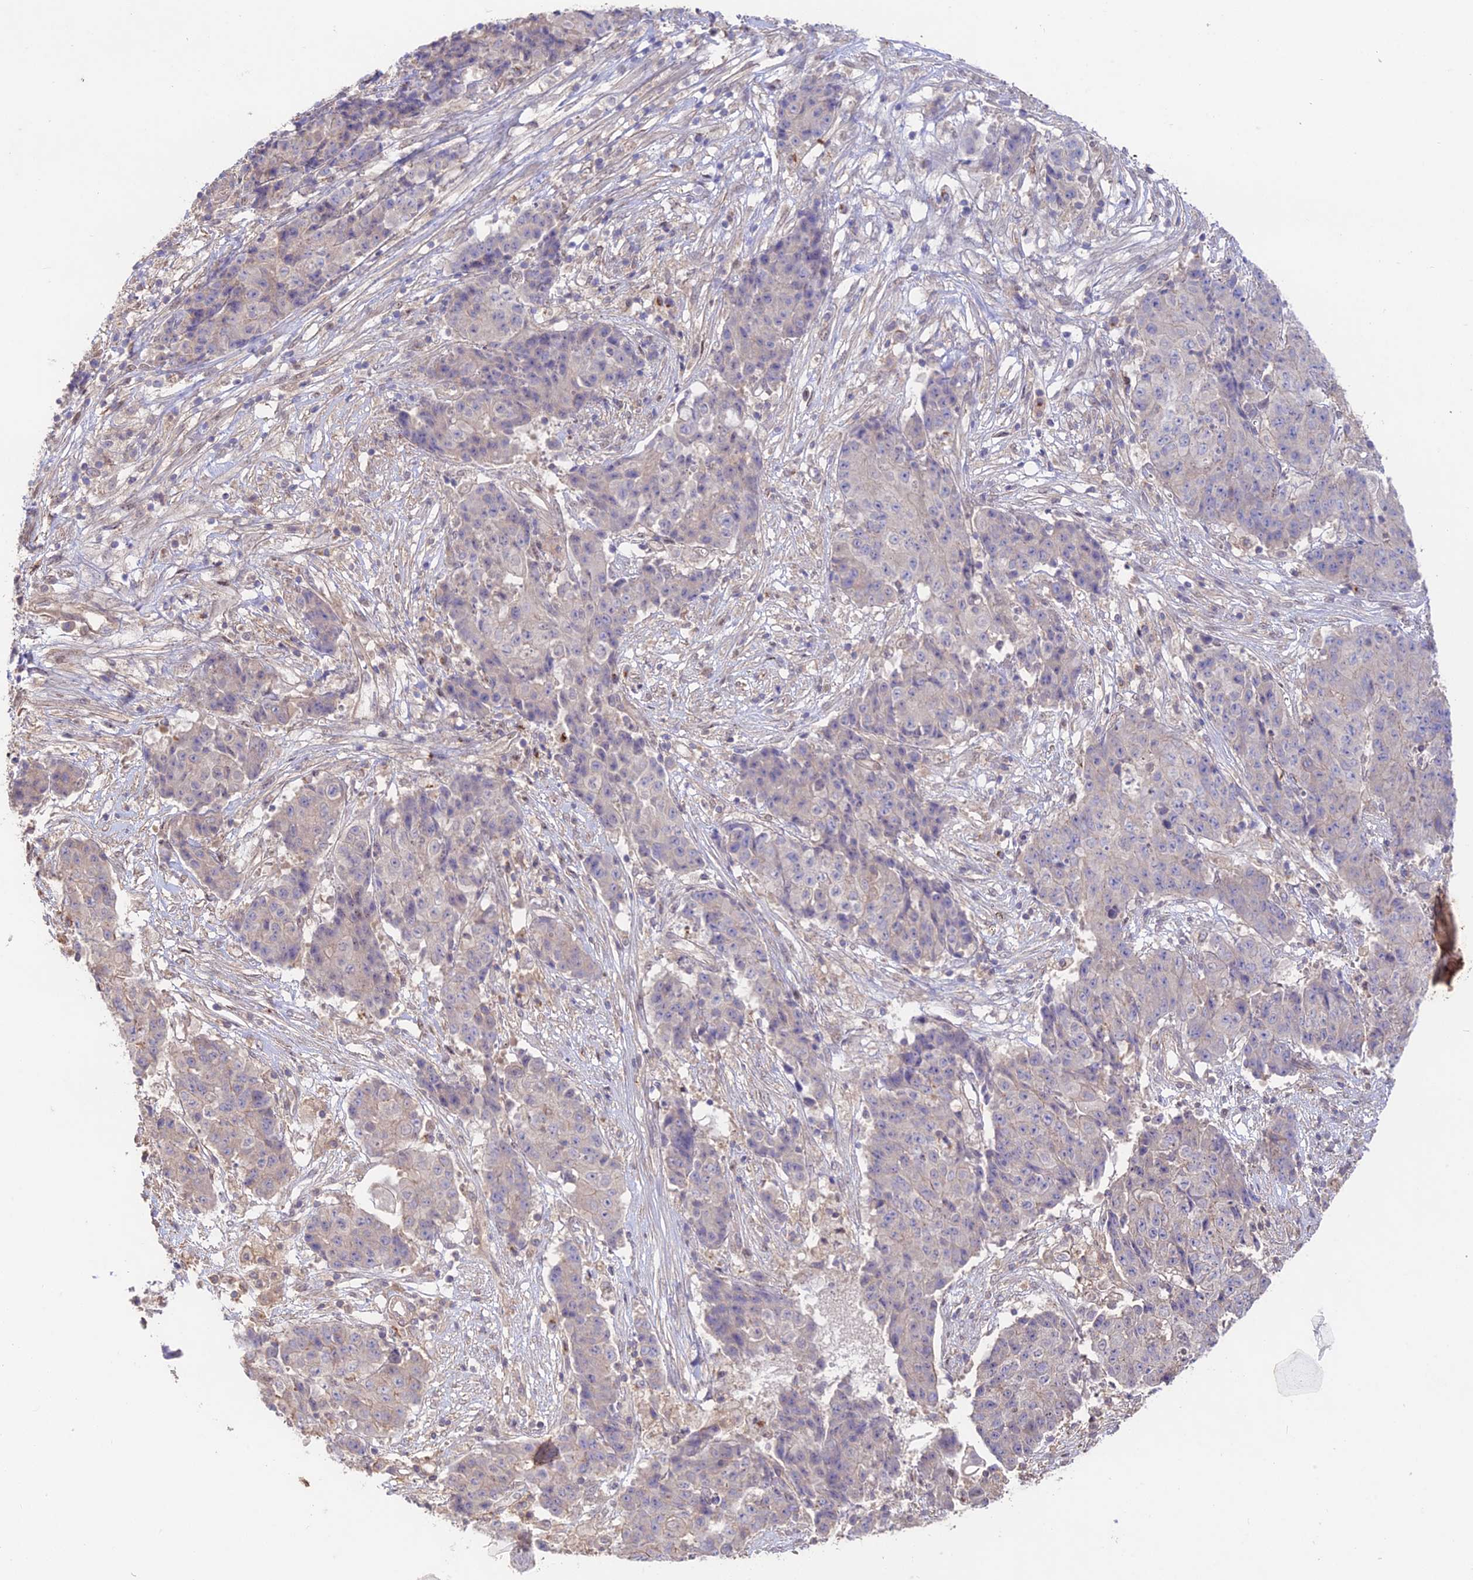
{"staining": {"intensity": "weak", "quantity": "<25%", "location": "cytoplasmic/membranous"}, "tissue": "ovarian cancer", "cell_type": "Tumor cells", "image_type": "cancer", "snomed": [{"axis": "morphology", "description": "Carcinoma, endometroid"}, {"axis": "topography", "description": "Ovary"}], "caption": "DAB immunohistochemical staining of human ovarian cancer (endometroid carcinoma) reveals no significant expression in tumor cells.", "gene": "CLCF1", "patient": {"sex": "female", "age": 42}}